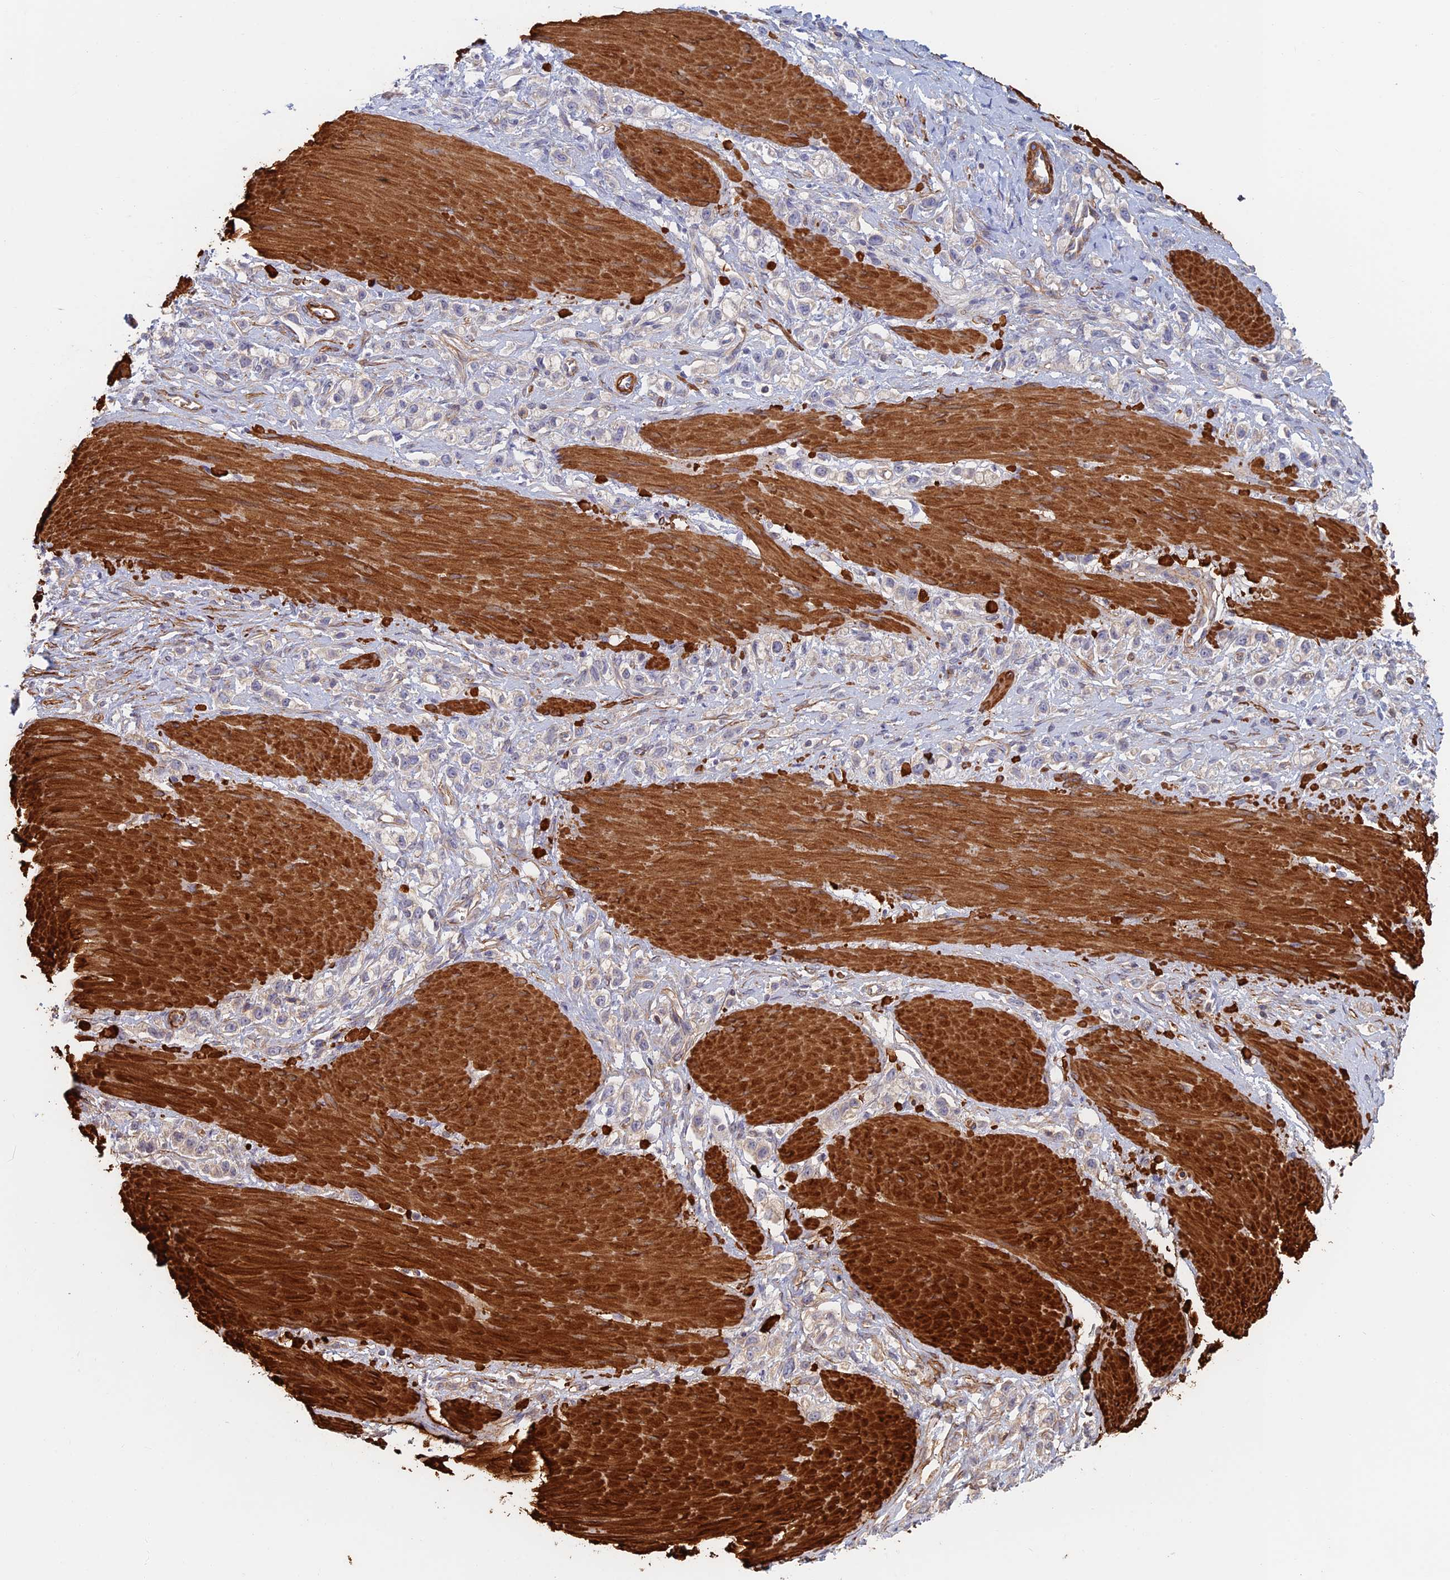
{"staining": {"intensity": "negative", "quantity": "none", "location": "none"}, "tissue": "stomach cancer", "cell_type": "Tumor cells", "image_type": "cancer", "snomed": [{"axis": "morphology", "description": "Adenocarcinoma, NOS"}, {"axis": "topography", "description": "Stomach"}], "caption": "Photomicrograph shows no protein positivity in tumor cells of stomach cancer (adenocarcinoma) tissue.", "gene": "PAK4", "patient": {"sex": "female", "age": 65}}